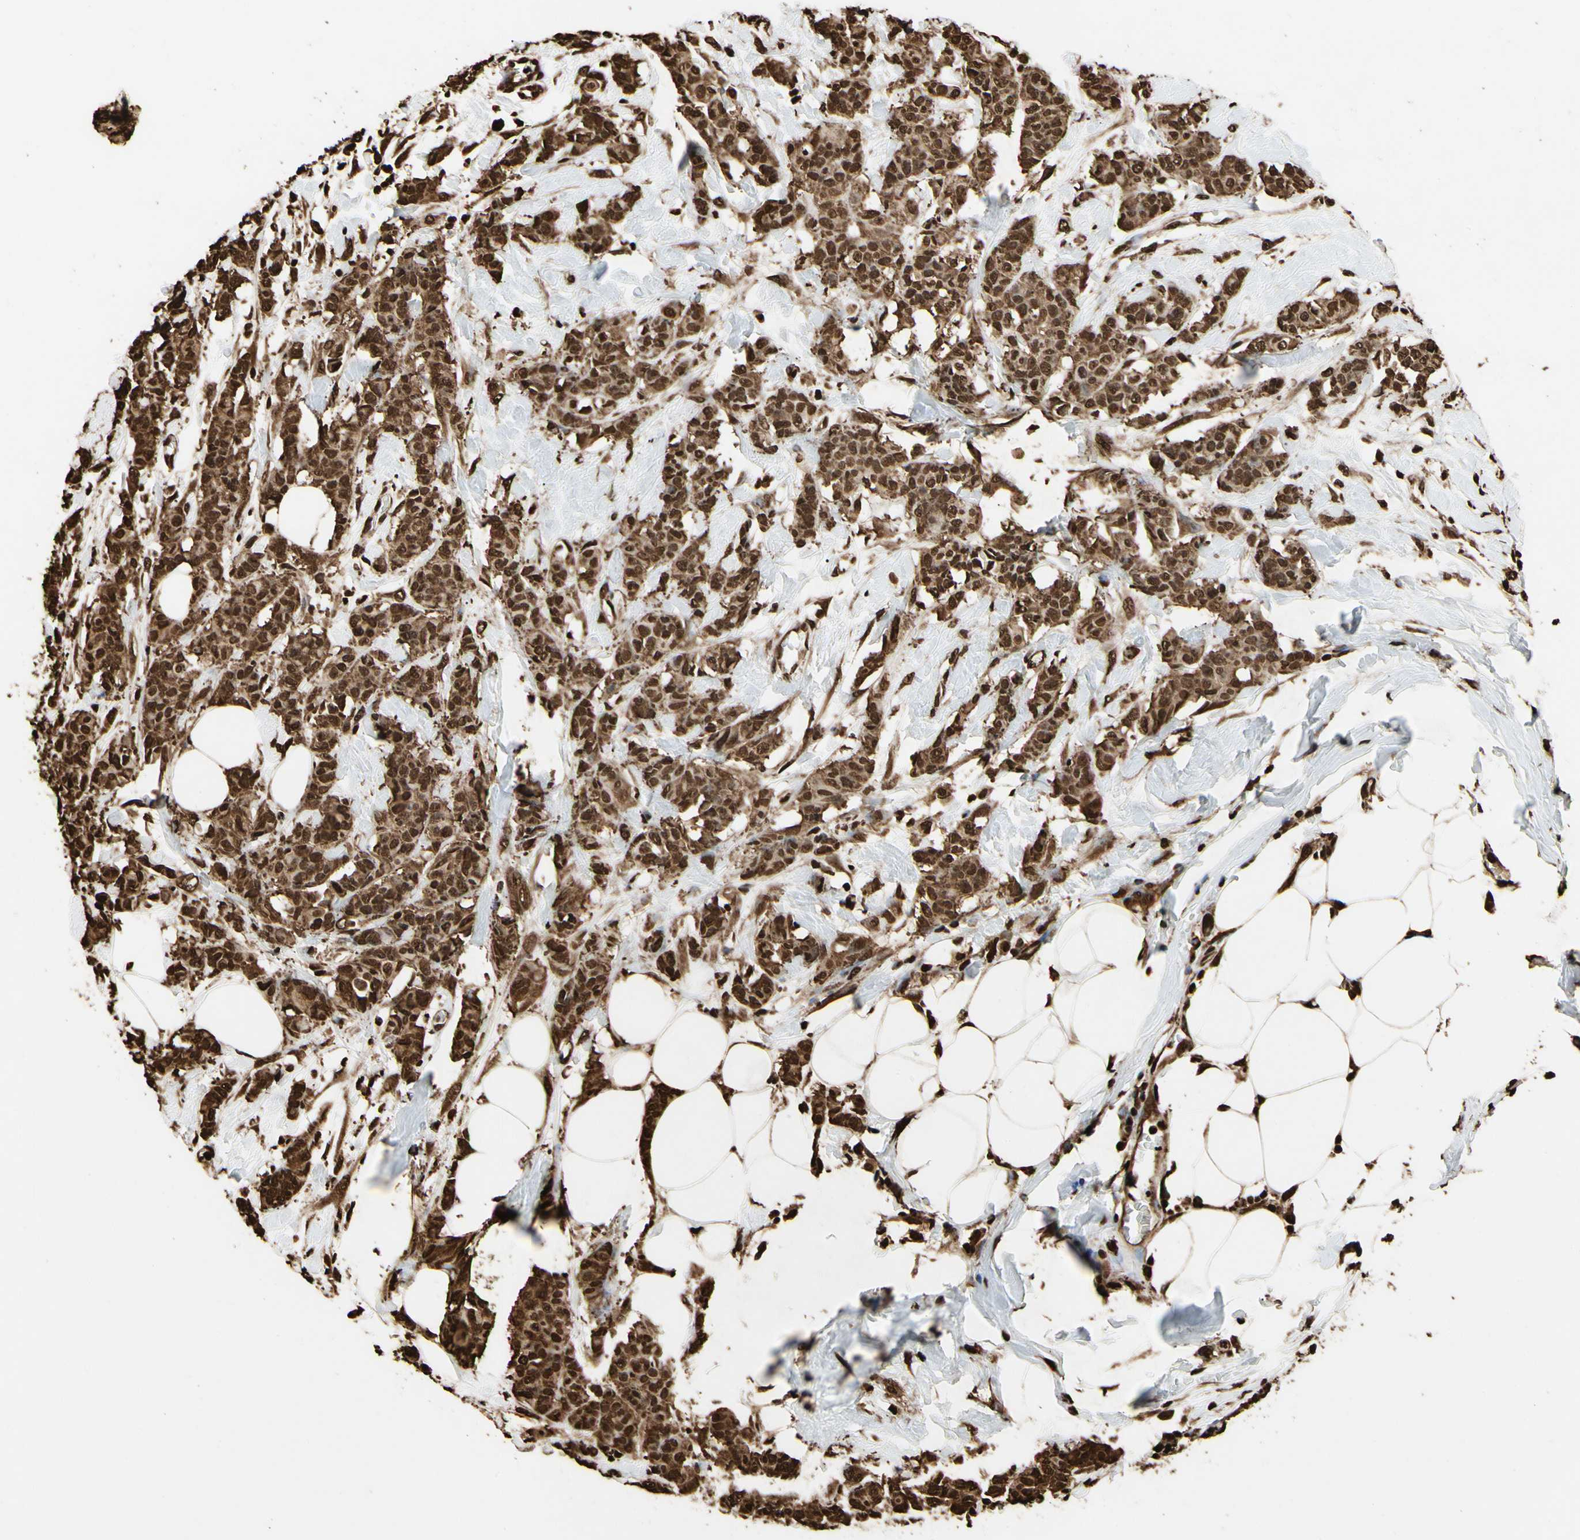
{"staining": {"intensity": "strong", "quantity": ">75%", "location": "cytoplasmic/membranous,nuclear"}, "tissue": "breast cancer", "cell_type": "Tumor cells", "image_type": "cancer", "snomed": [{"axis": "morphology", "description": "Normal tissue, NOS"}, {"axis": "morphology", "description": "Duct carcinoma"}, {"axis": "topography", "description": "Breast"}], "caption": "Approximately >75% of tumor cells in breast cancer exhibit strong cytoplasmic/membranous and nuclear protein expression as visualized by brown immunohistochemical staining.", "gene": "HNRNPK", "patient": {"sex": "female", "age": 40}}